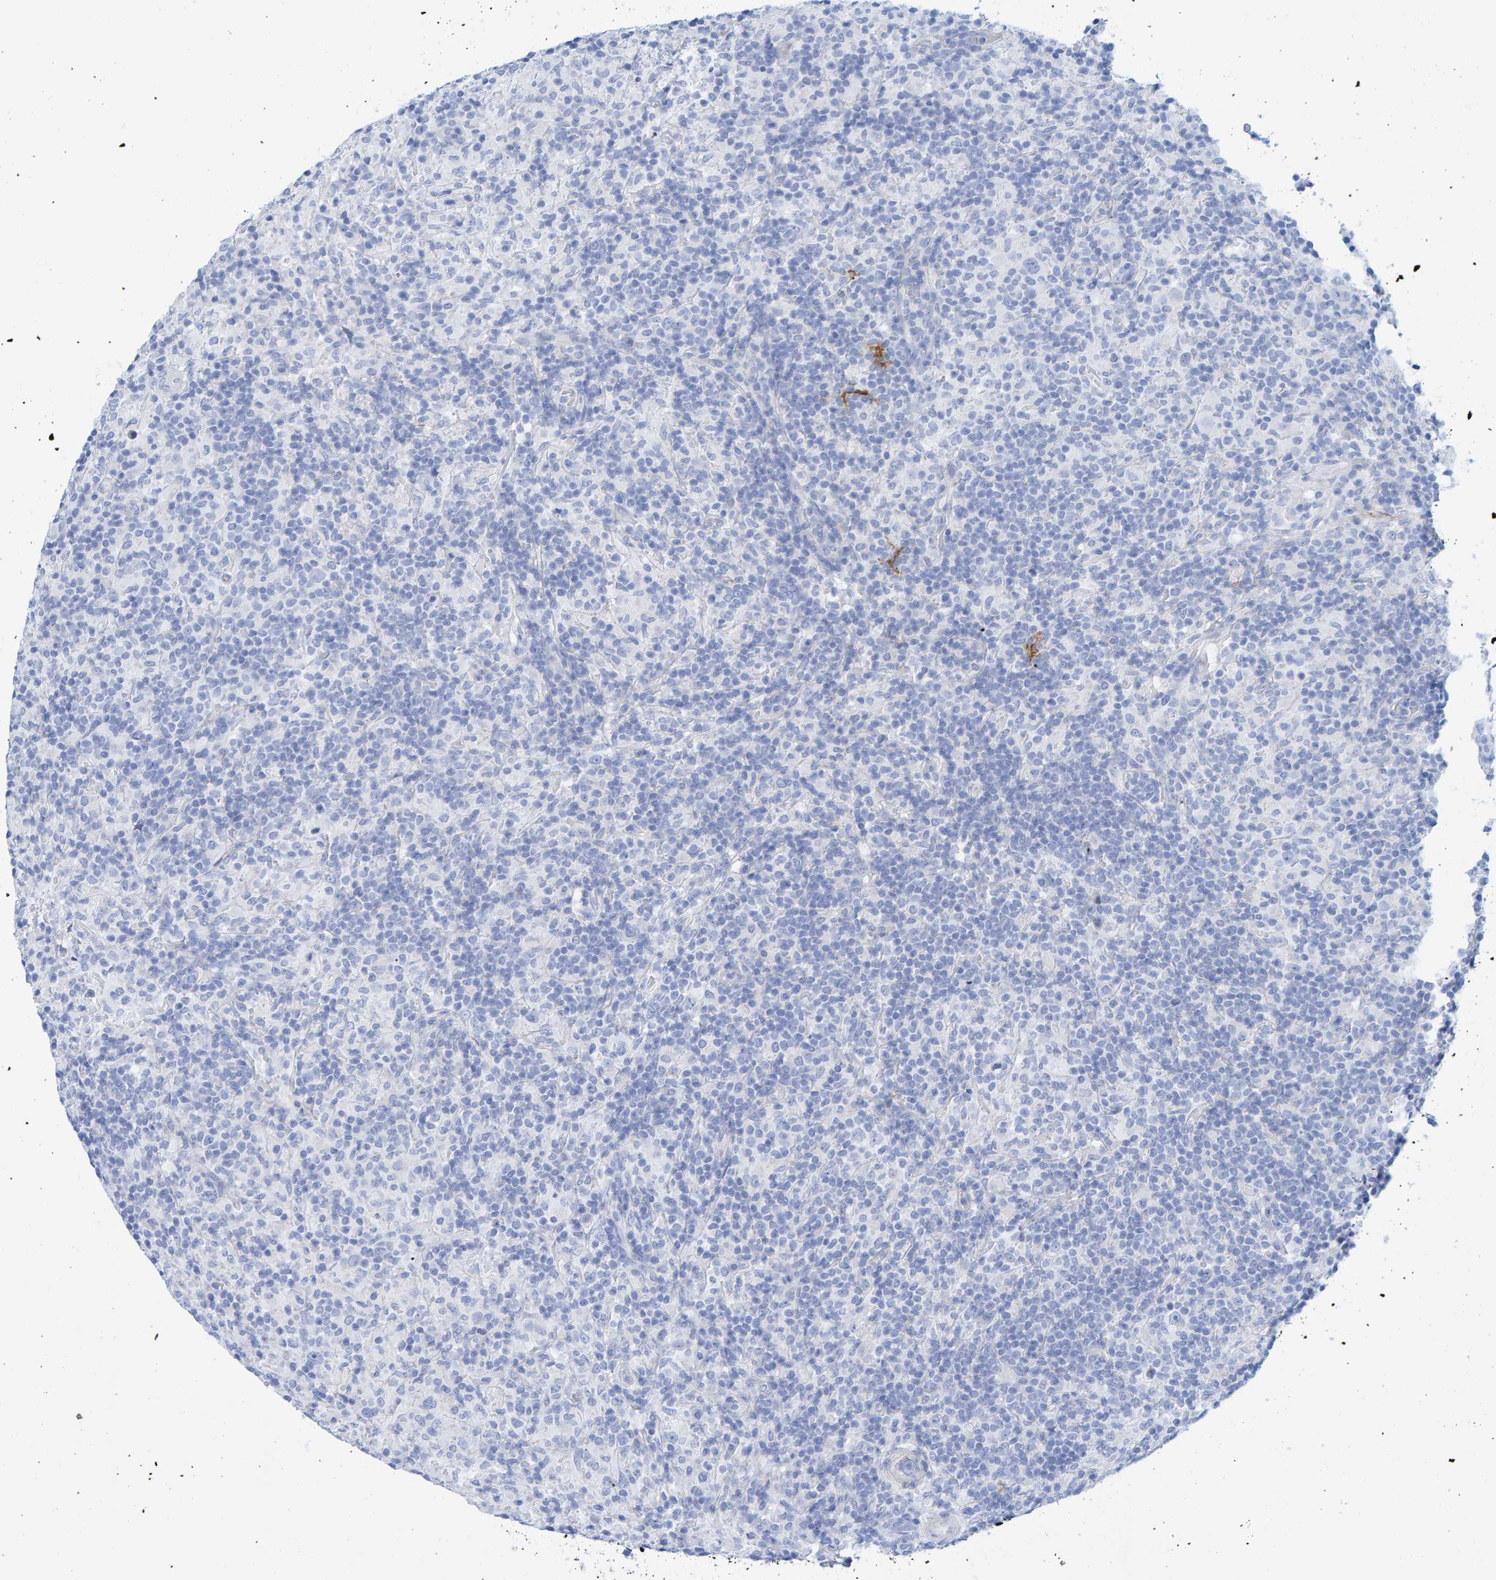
{"staining": {"intensity": "negative", "quantity": "none", "location": "none"}, "tissue": "lymphoma", "cell_type": "Tumor cells", "image_type": "cancer", "snomed": [{"axis": "morphology", "description": "Hodgkin's disease, NOS"}, {"axis": "topography", "description": "Lymph node"}], "caption": "A high-resolution micrograph shows immunohistochemistry (IHC) staining of lymphoma, which displays no significant staining in tumor cells.", "gene": "JAKMIP3", "patient": {"sex": "male", "age": 70}}